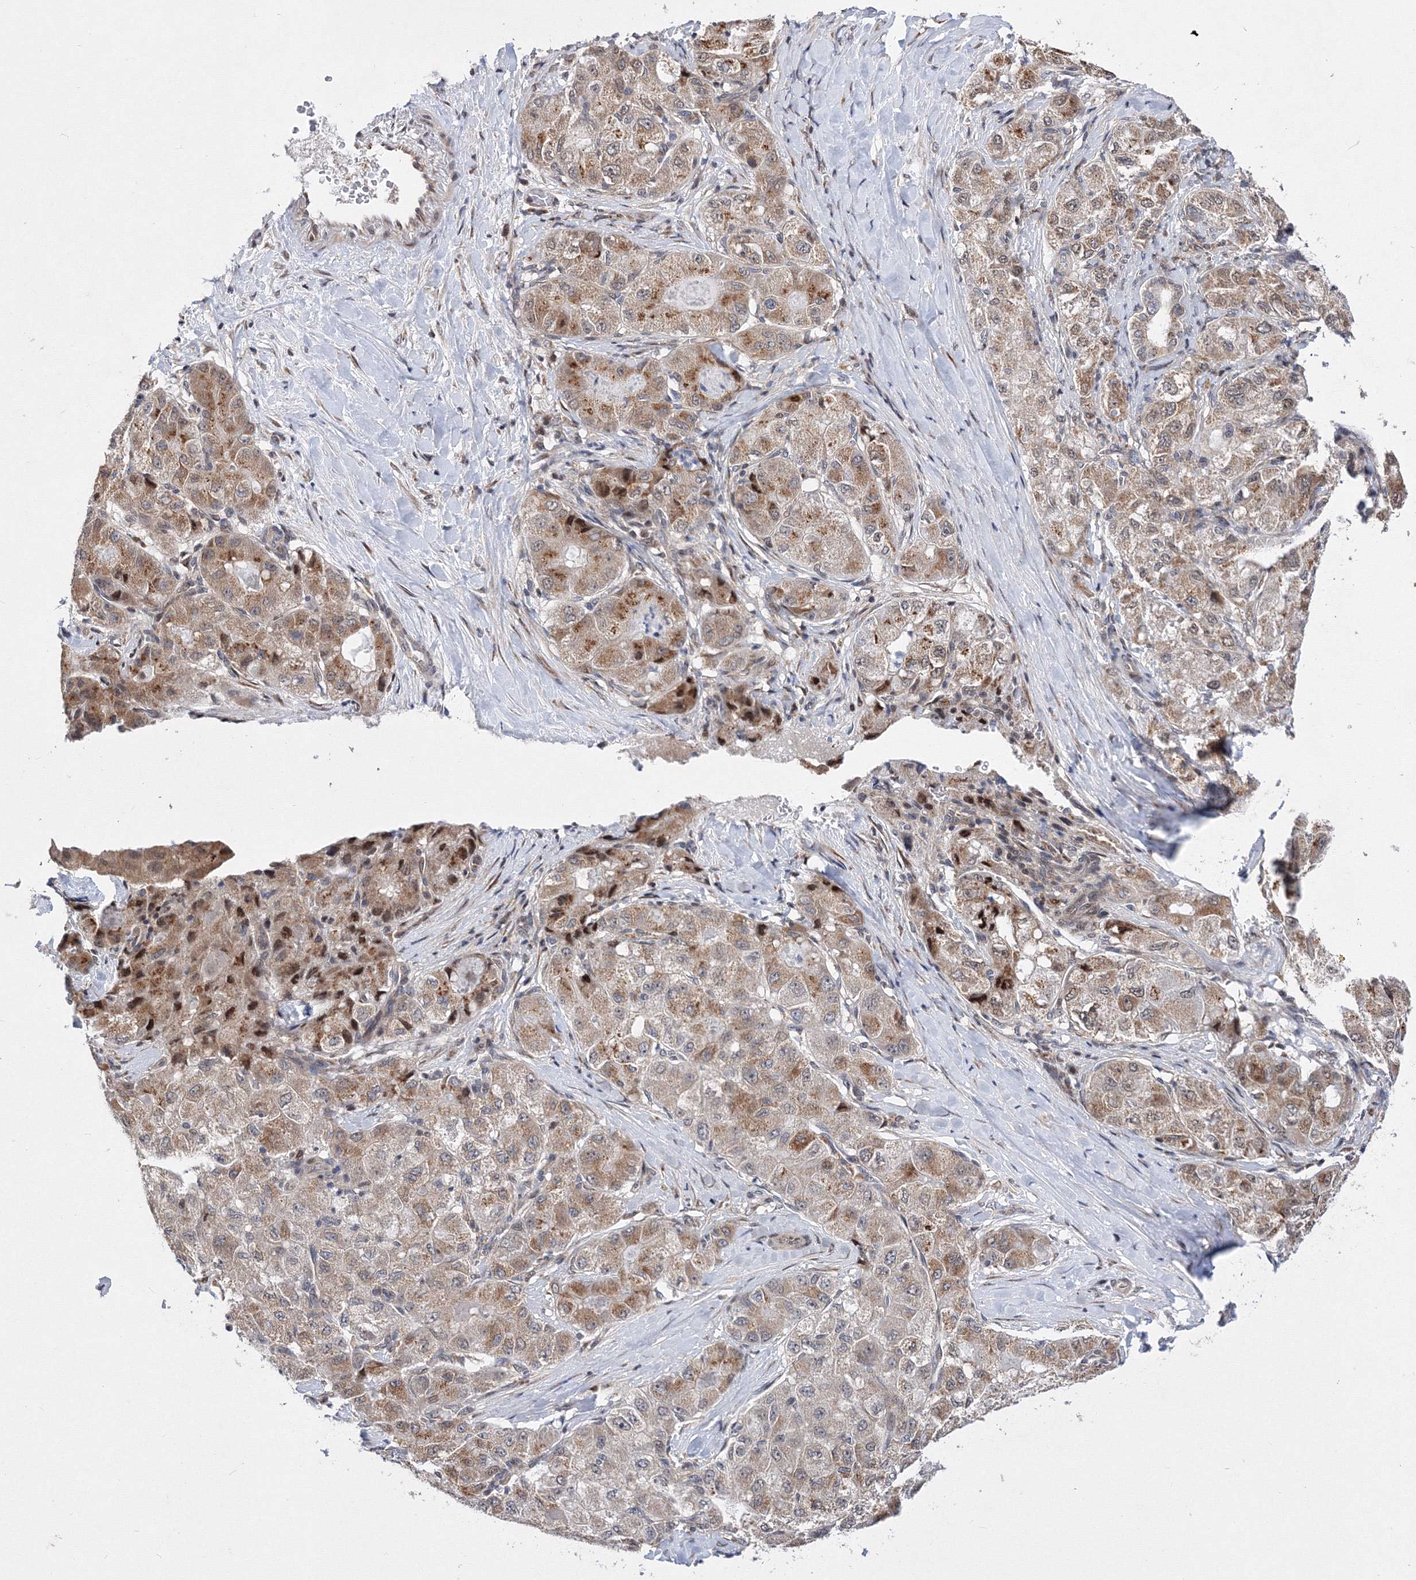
{"staining": {"intensity": "moderate", "quantity": ">75%", "location": "cytoplasmic/membranous"}, "tissue": "liver cancer", "cell_type": "Tumor cells", "image_type": "cancer", "snomed": [{"axis": "morphology", "description": "Carcinoma, Hepatocellular, NOS"}, {"axis": "topography", "description": "Liver"}], "caption": "The photomicrograph displays immunohistochemical staining of liver hepatocellular carcinoma. There is moderate cytoplasmic/membranous positivity is identified in about >75% of tumor cells.", "gene": "GPN1", "patient": {"sex": "male", "age": 80}}